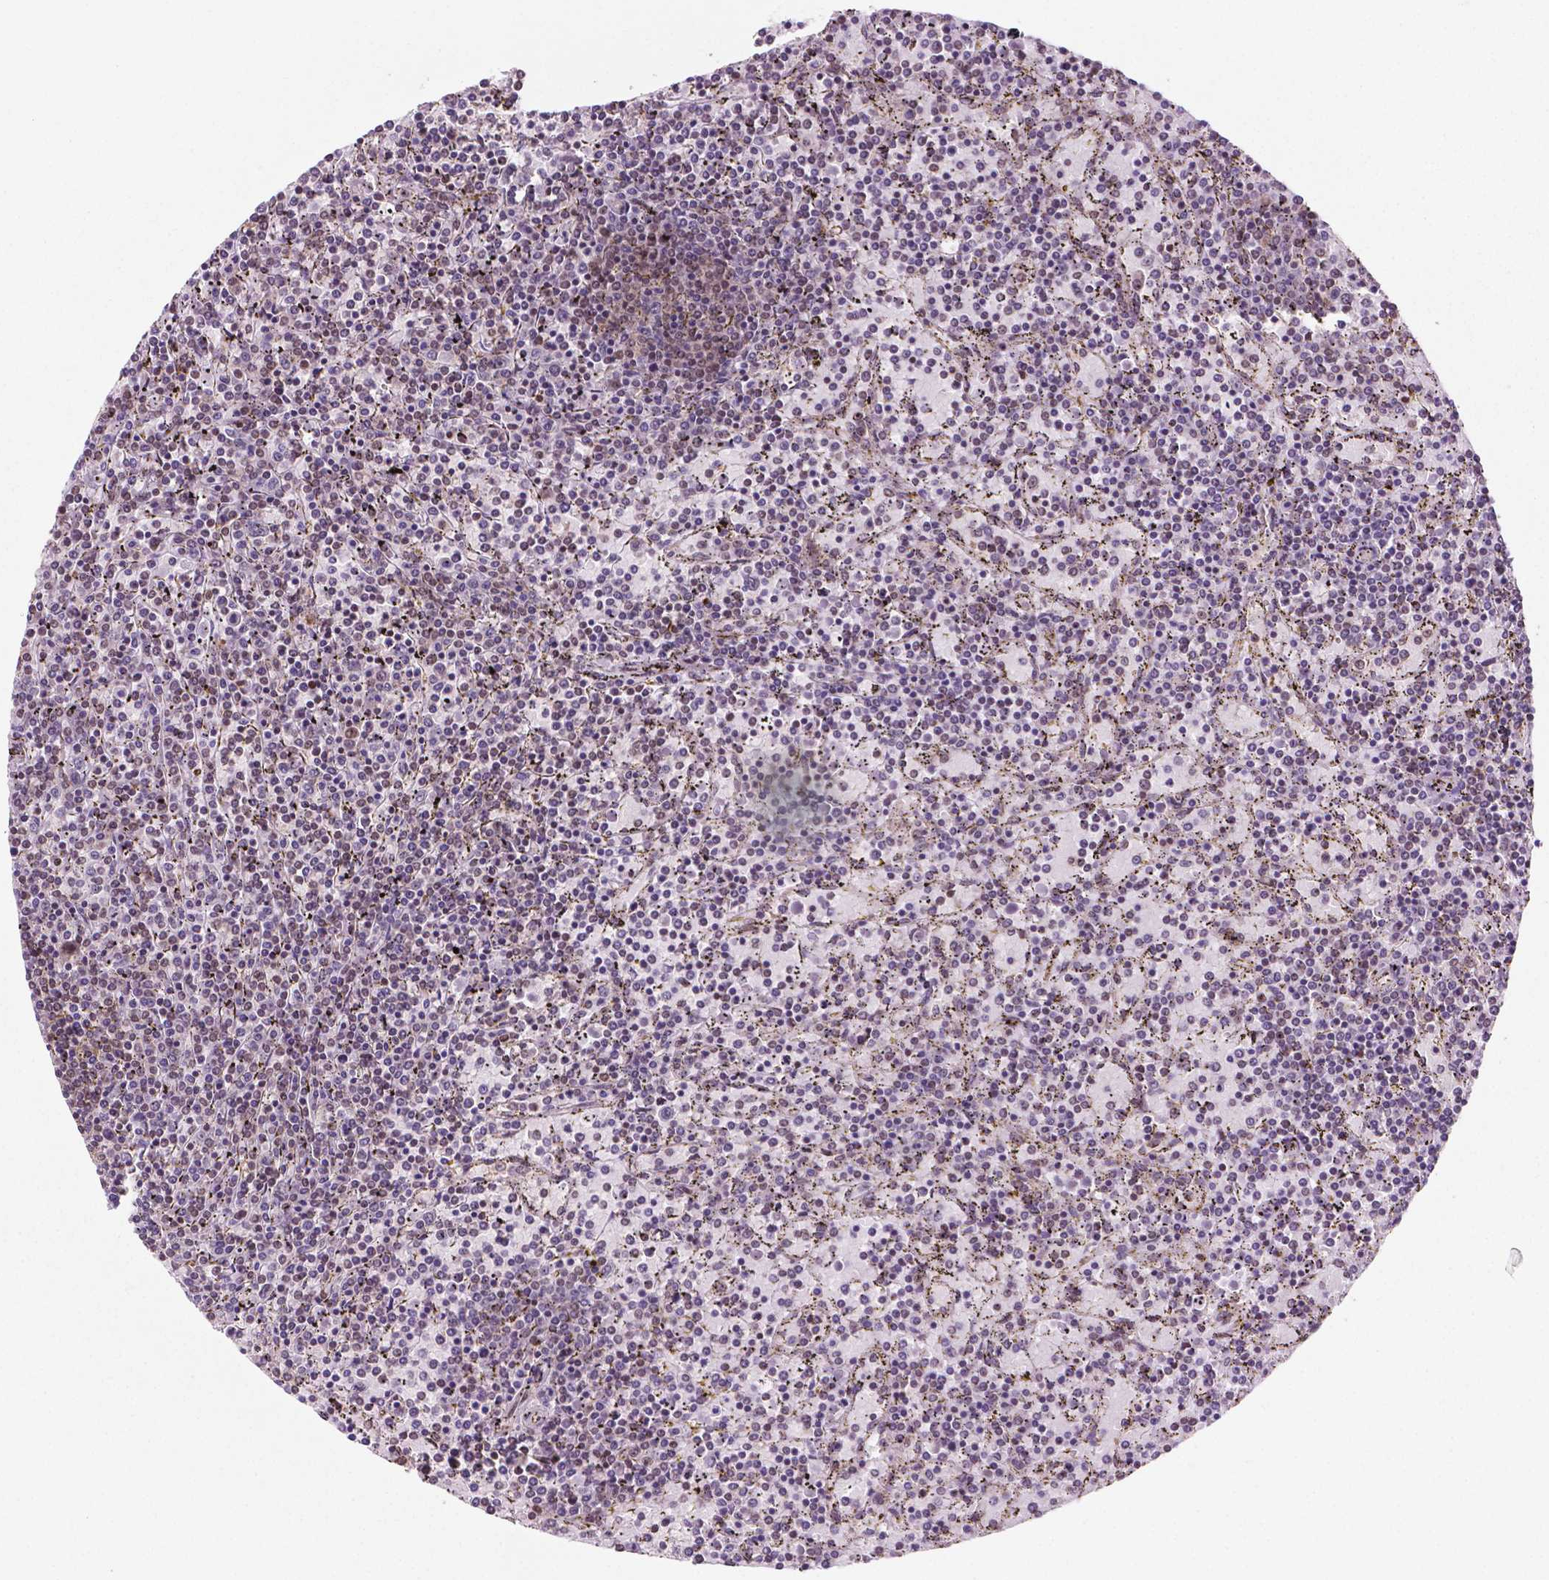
{"staining": {"intensity": "moderate", "quantity": "<25%", "location": "nuclear"}, "tissue": "lymphoma", "cell_type": "Tumor cells", "image_type": "cancer", "snomed": [{"axis": "morphology", "description": "Malignant lymphoma, non-Hodgkin's type, Low grade"}, {"axis": "topography", "description": "Spleen"}], "caption": "Immunohistochemical staining of human malignant lymphoma, non-Hodgkin's type (low-grade) exhibits moderate nuclear protein staining in about <25% of tumor cells. (Stains: DAB in brown, nuclei in blue, Microscopy: brightfield microscopy at high magnification).", "gene": "PER2", "patient": {"sex": "female", "age": 77}}